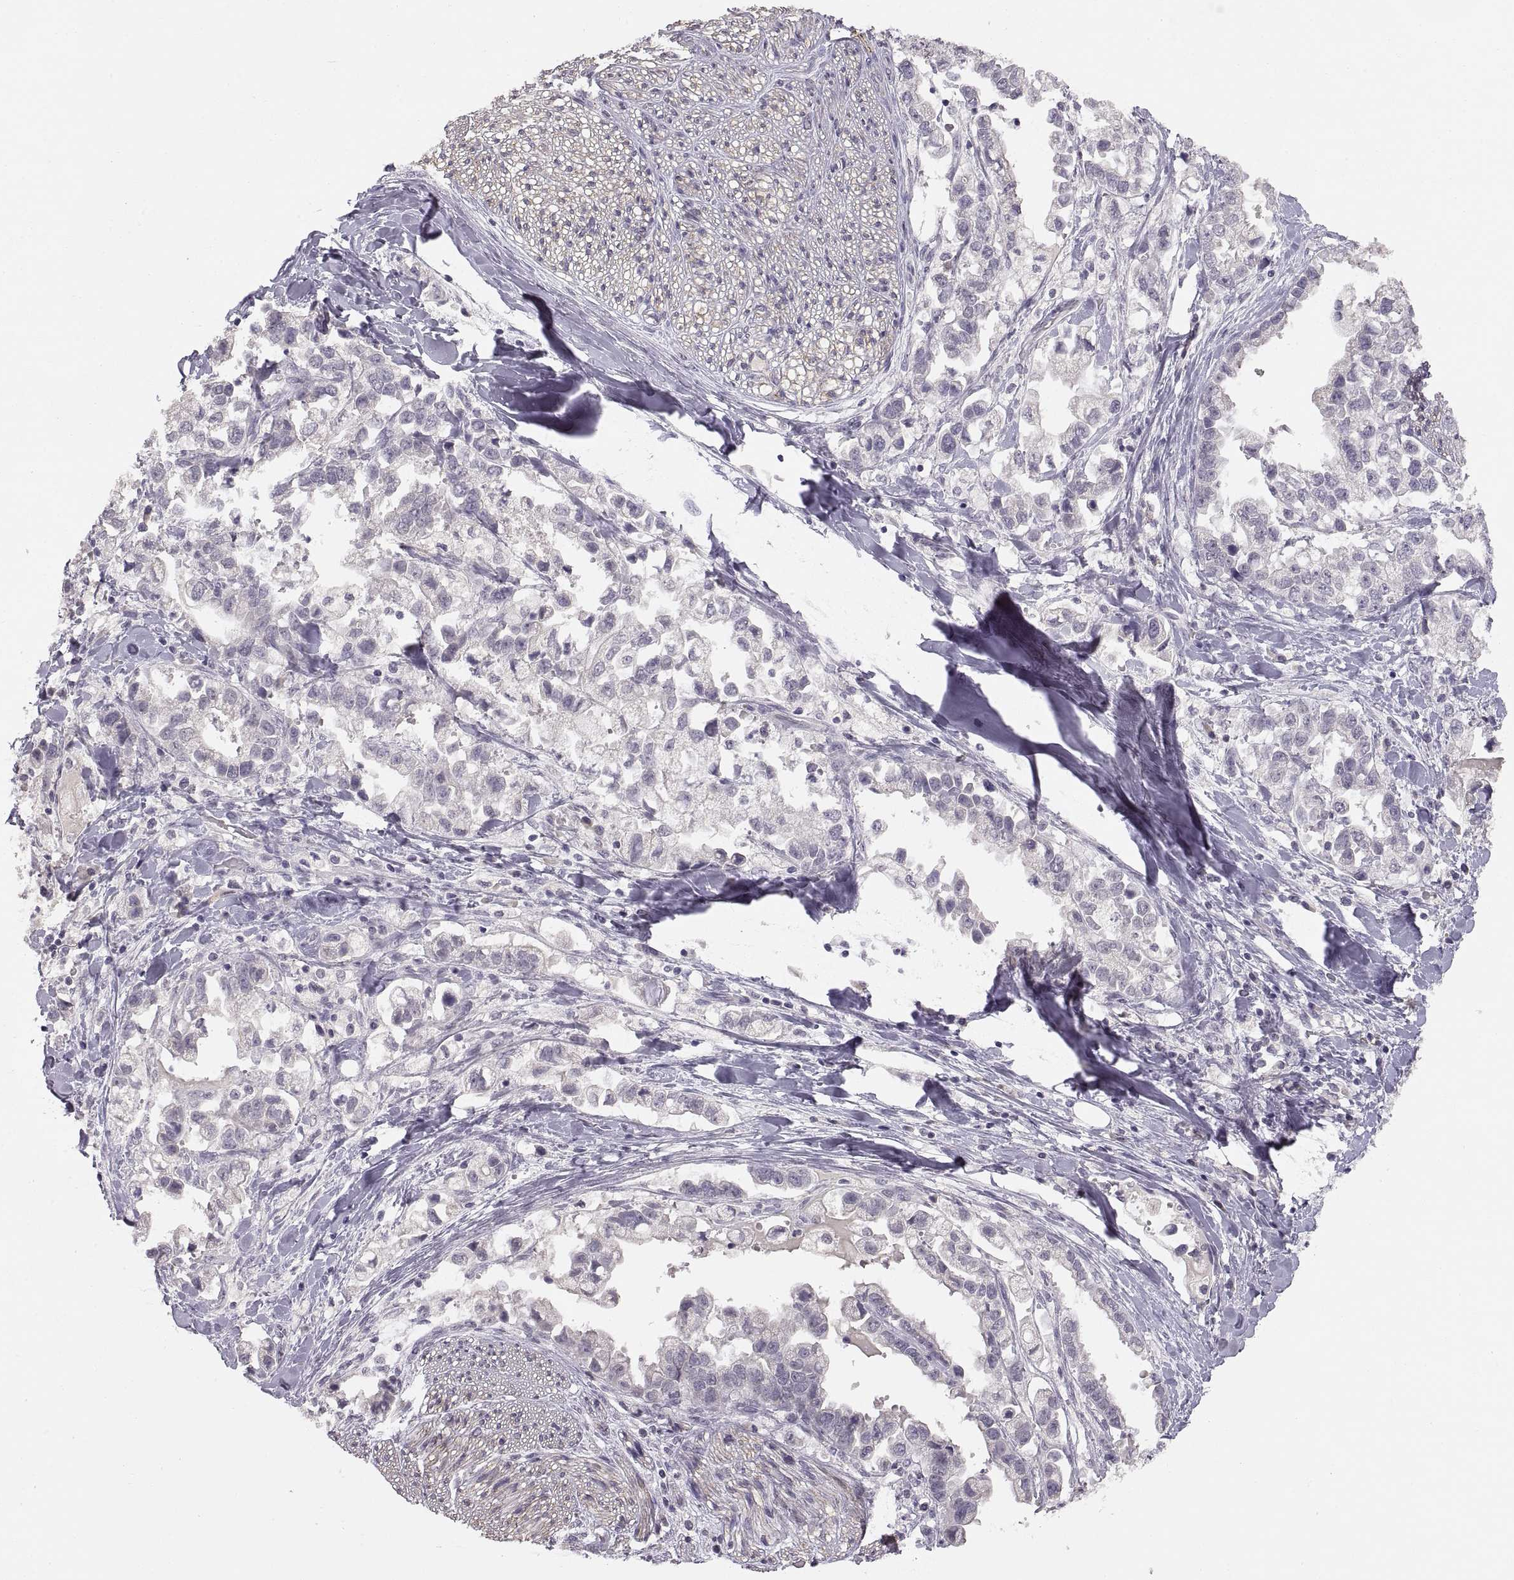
{"staining": {"intensity": "negative", "quantity": "none", "location": "none"}, "tissue": "stomach cancer", "cell_type": "Tumor cells", "image_type": "cancer", "snomed": [{"axis": "morphology", "description": "Adenocarcinoma, NOS"}, {"axis": "topography", "description": "Stomach"}], "caption": "Immunohistochemistry micrograph of human stomach cancer stained for a protein (brown), which demonstrates no positivity in tumor cells. Nuclei are stained in blue.", "gene": "CDH2", "patient": {"sex": "male", "age": 59}}